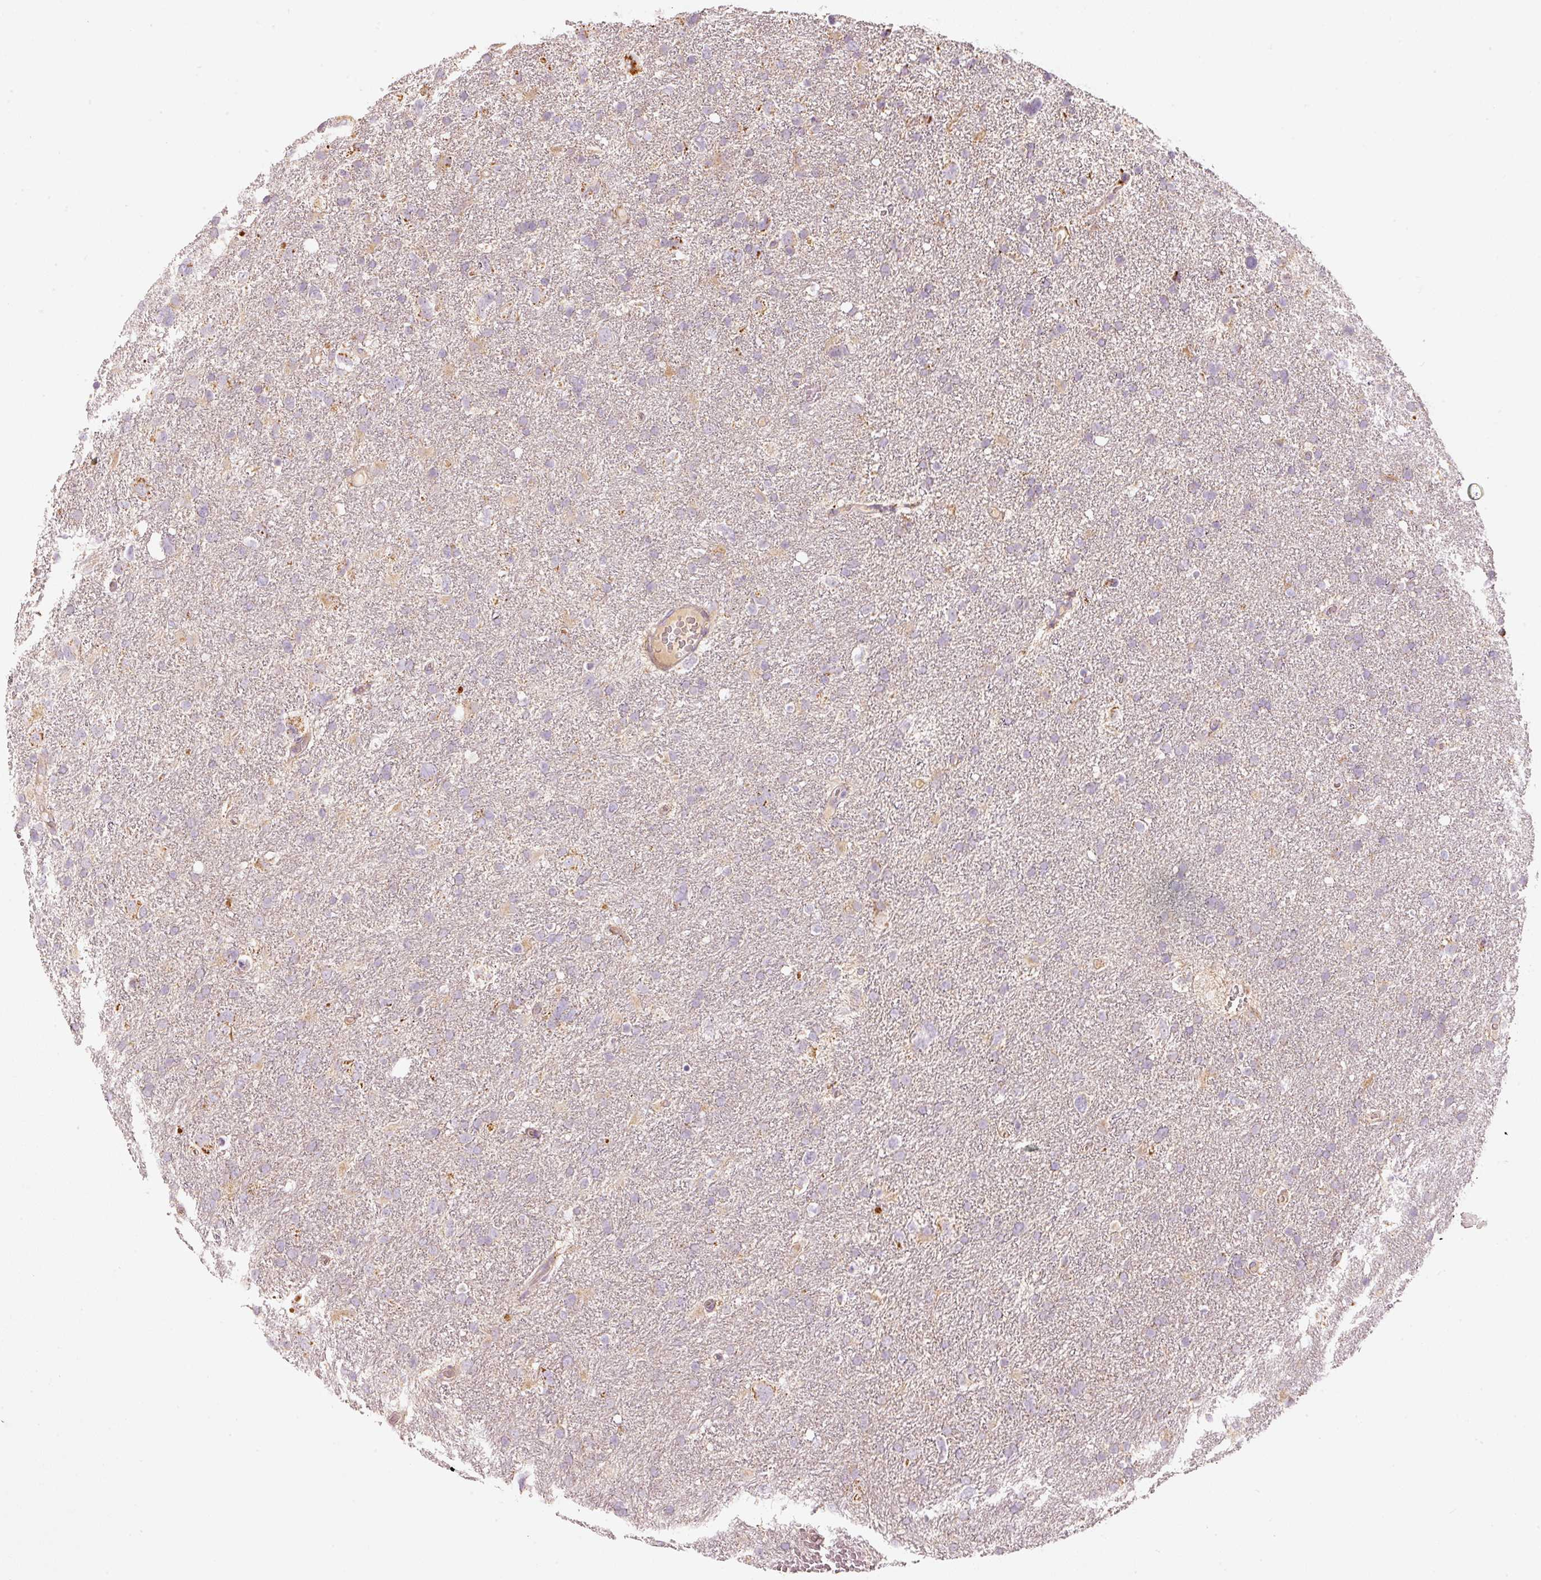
{"staining": {"intensity": "negative", "quantity": "none", "location": "none"}, "tissue": "glioma", "cell_type": "Tumor cells", "image_type": "cancer", "snomed": [{"axis": "morphology", "description": "Glioma, malignant, High grade"}, {"axis": "topography", "description": "Brain"}], "caption": "The IHC micrograph has no significant expression in tumor cells of malignant glioma (high-grade) tissue.", "gene": "C17orf98", "patient": {"sex": "male", "age": 61}}